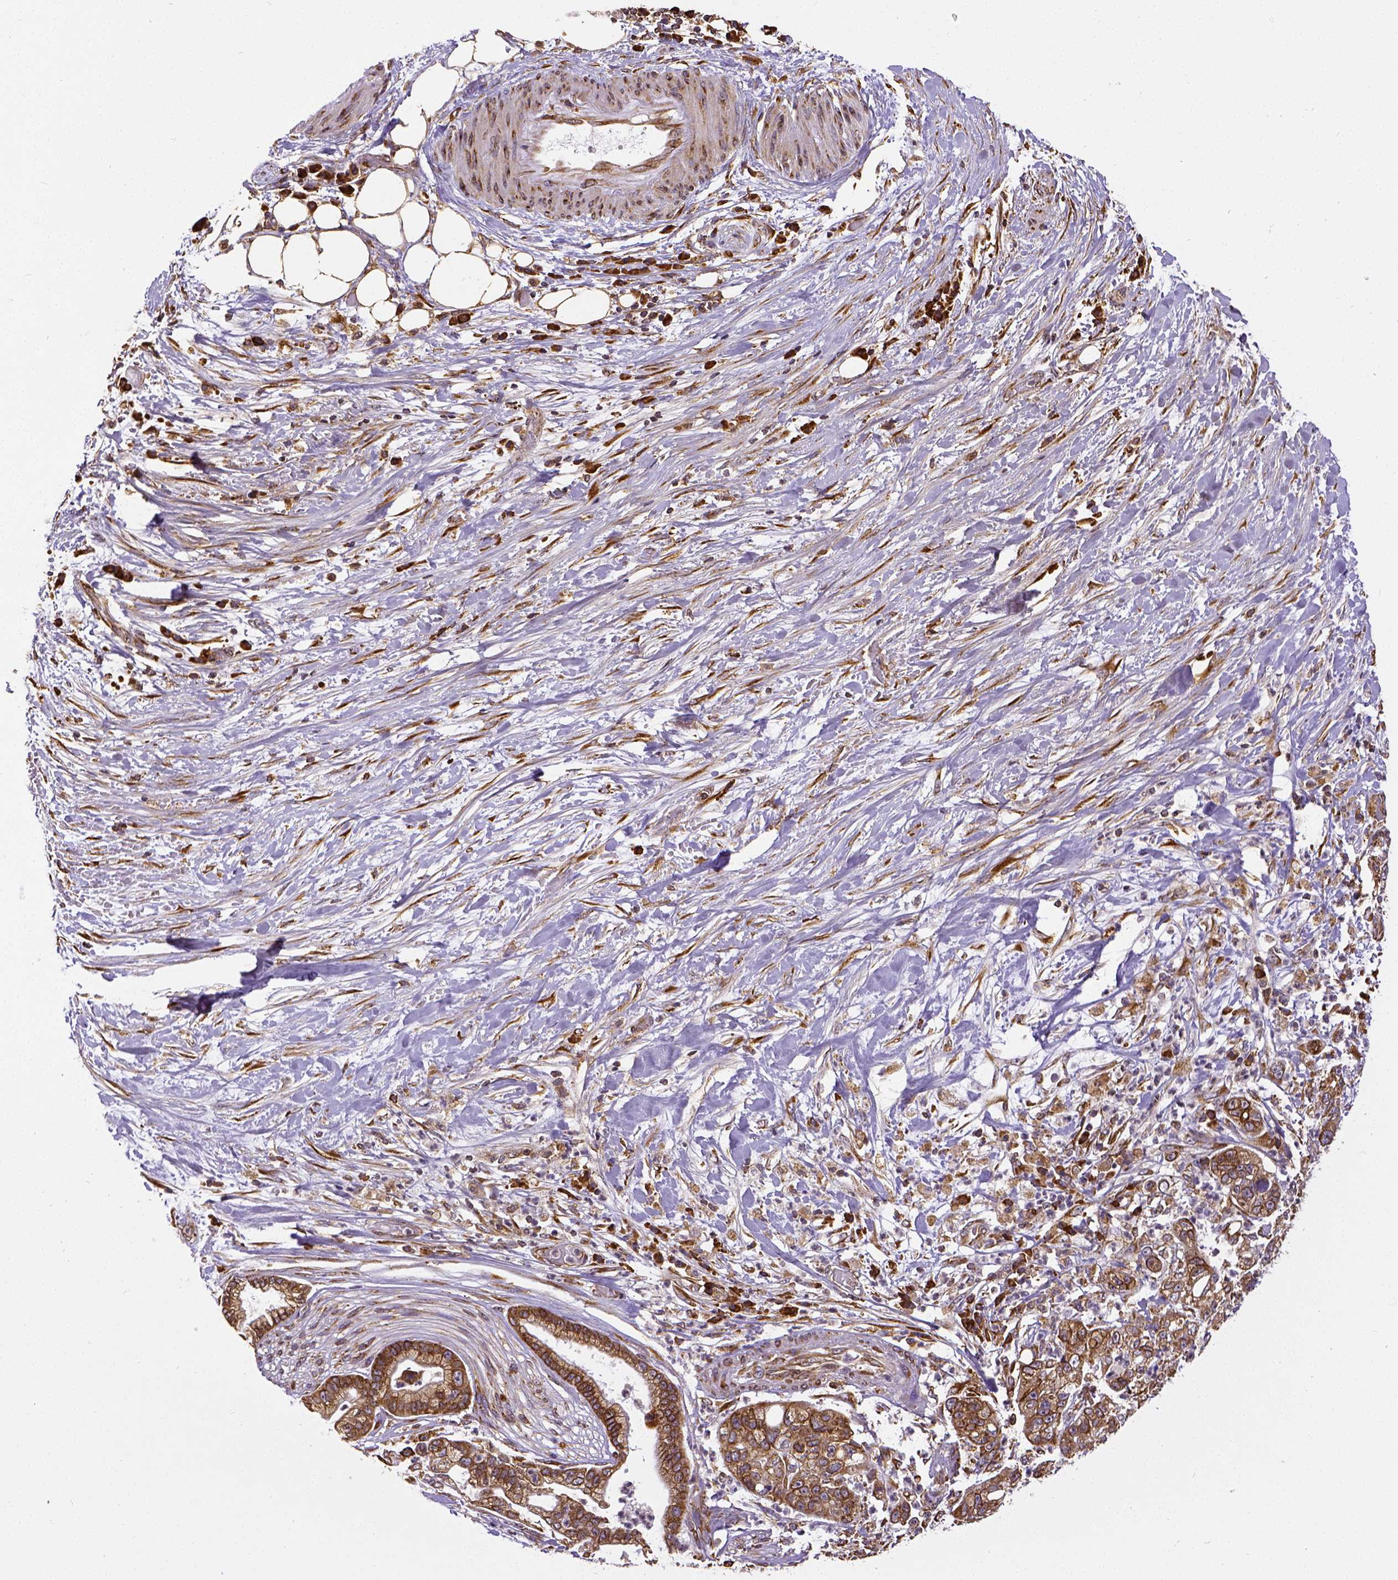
{"staining": {"intensity": "moderate", "quantity": ">75%", "location": "cytoplasmic/membranous"}, "tissue": "pancreatic cancer", "cell_type": "Tumor cells", "image_type": "cancer", "snomed": [{"axis": "morphology", "description": "Adenocarcinoma, NOS"}, {"axis": "topography", "description": "Pancreas"}], "caption": "Human pancreatic cancer (adenocarcinoma) stained with a brown dye demonstrates moderate cytoplasmic/membranous positive expression in about >75% of tumor cells.", "gene": "MTDH", "patient": {"sex": "female", "age": 69}}